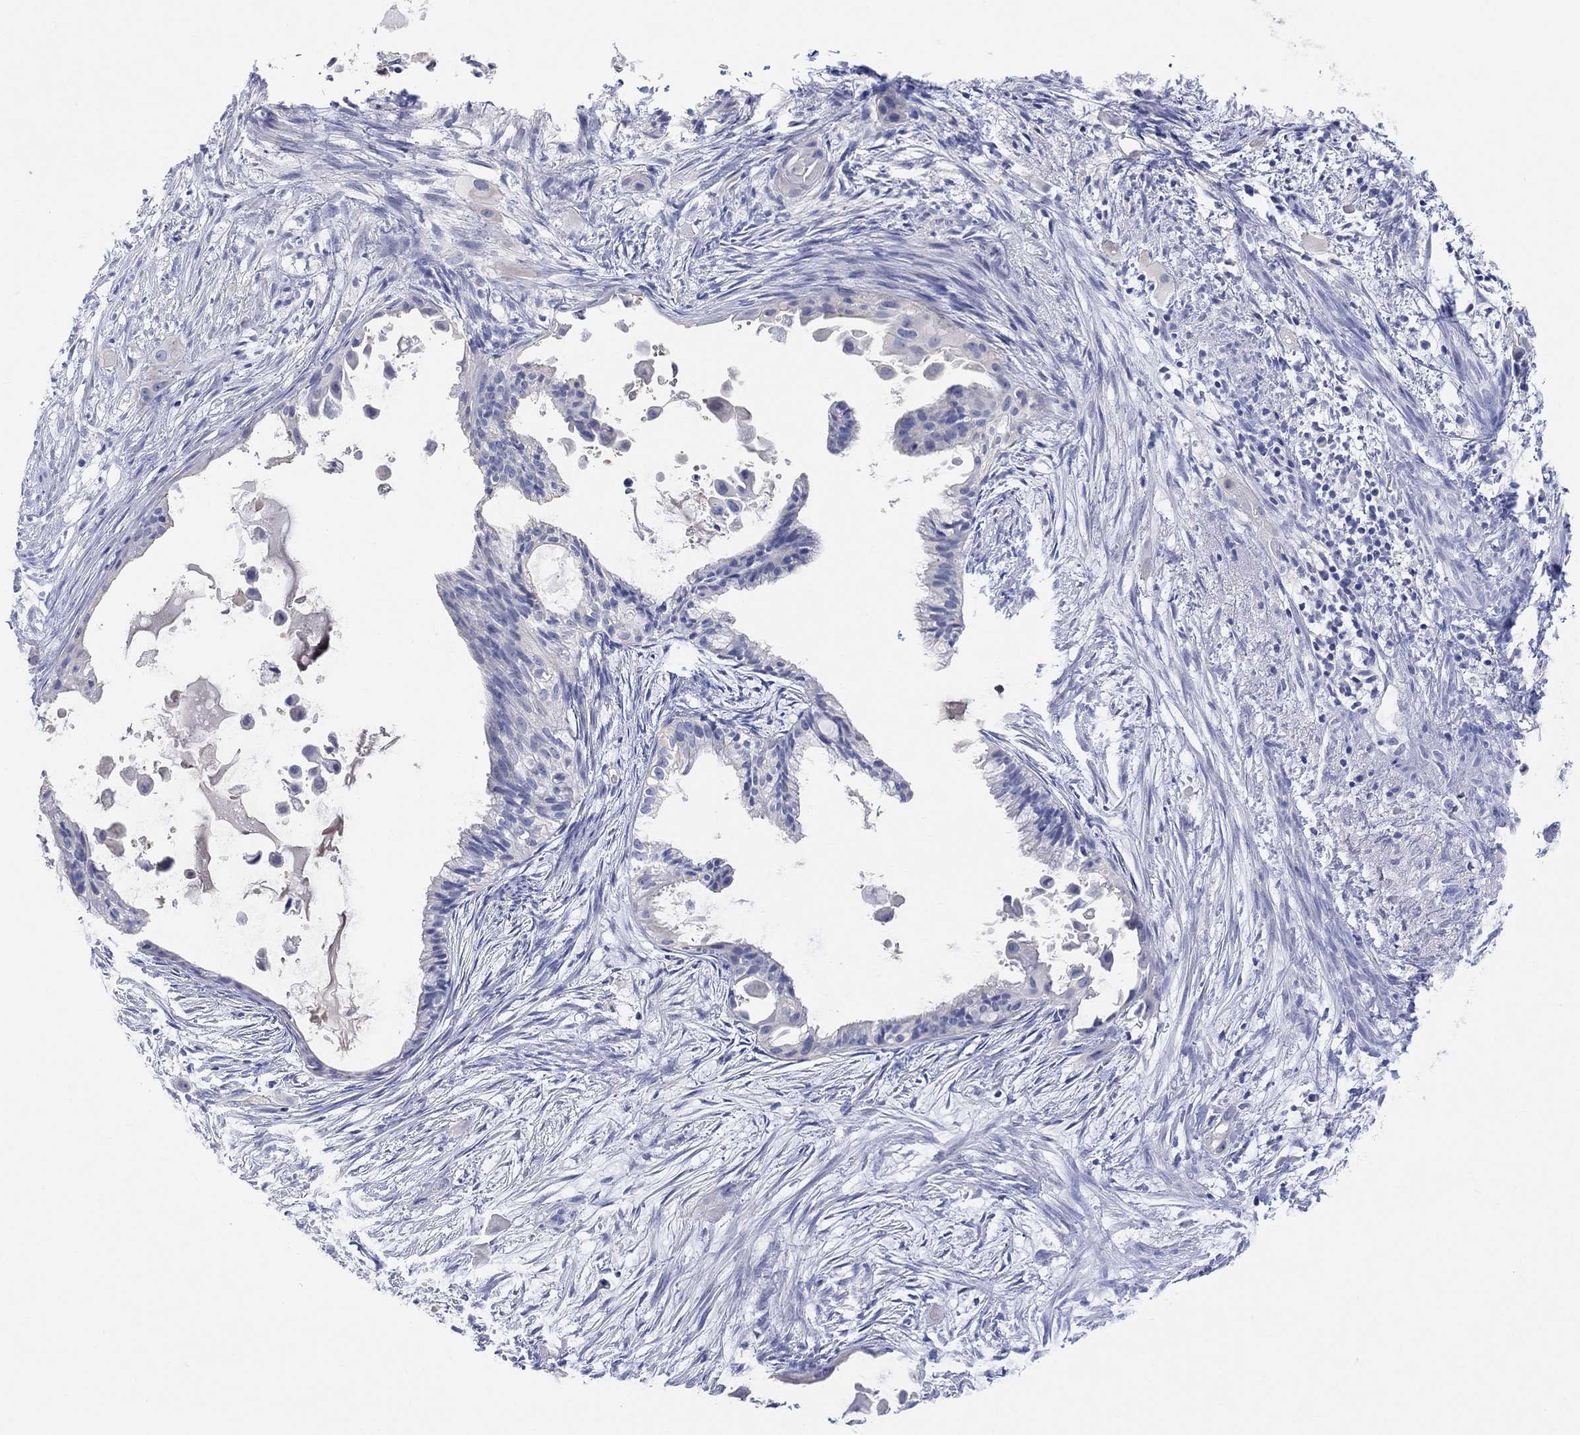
{"staining": {"intensity": "negative", "quantity": "none", "location": "none"}, "tissue": "endometrial cancer", "cell_type": "Tumor cells", "image_type": "cancer", "snomed": [{"axis": "morphology", "description": "Adenocarcinoma, NOS"}, {"axis": "topography", "description": "Endometrium"}], "caption": "Human adenocarcinoma (endometrial) stained for a protein using immunohistochemistry displays no expression in tumor cells.", "gene": "TYR", "patient": {"sex": "female", "age": 86}}